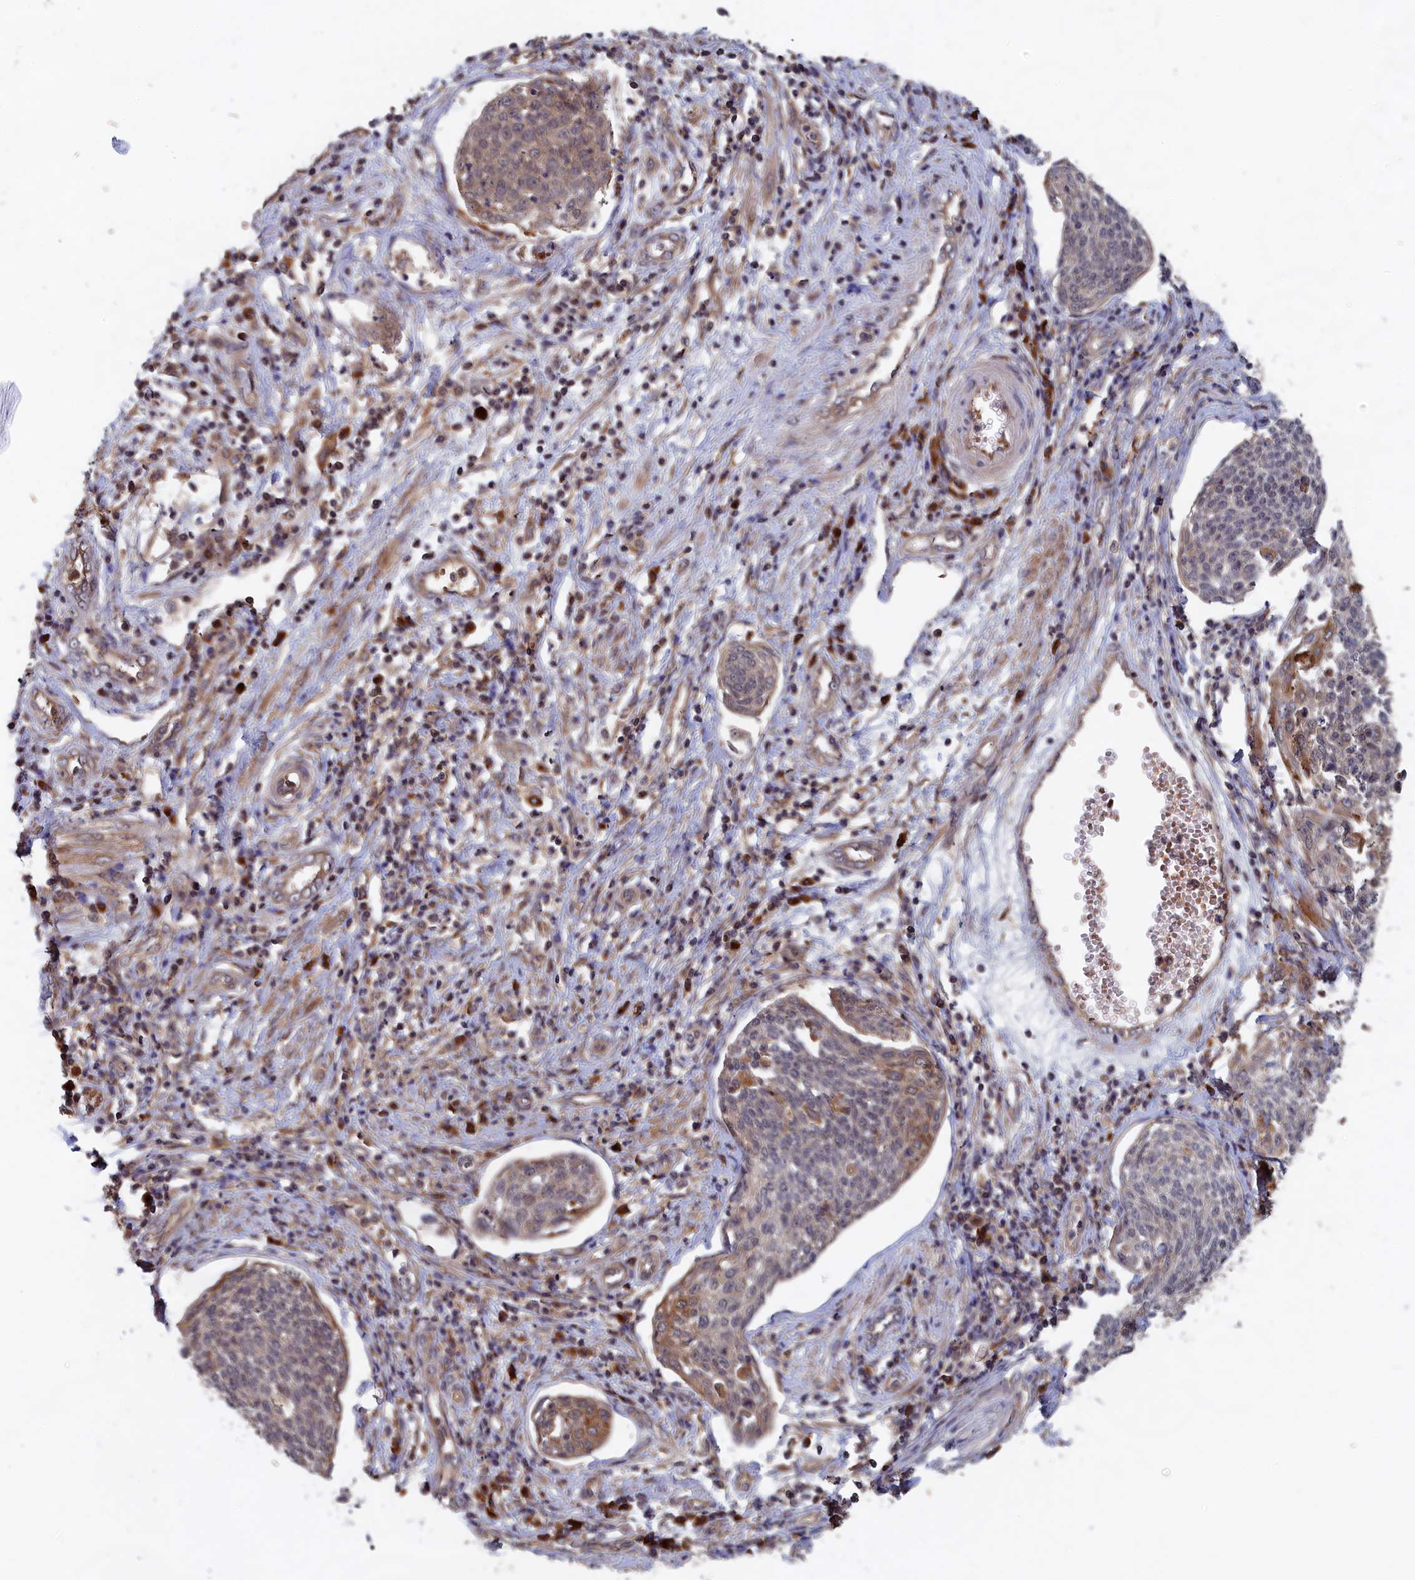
{"staining": {"intensity": "weak", "quantity": "<25%", "location": "cytoplasmic/membranous"}, "tissue": "cervical cancer", "cell_type": "Tumor cells", "image_type": "cancer", "snomed": [{"axis": "morphology", "description": "Squamous cell carcinoma, NOS"}, {"axis": "topography", "description": "Cervix"}], "caption": "High power microscopy image of an IHC photomicrograph of squamous cell carcinoma (cervical), revealing no significant positivity in tumor cells.", "gene": "TRAPPC2L", "patient": {"sex": "female", "age": 34}}